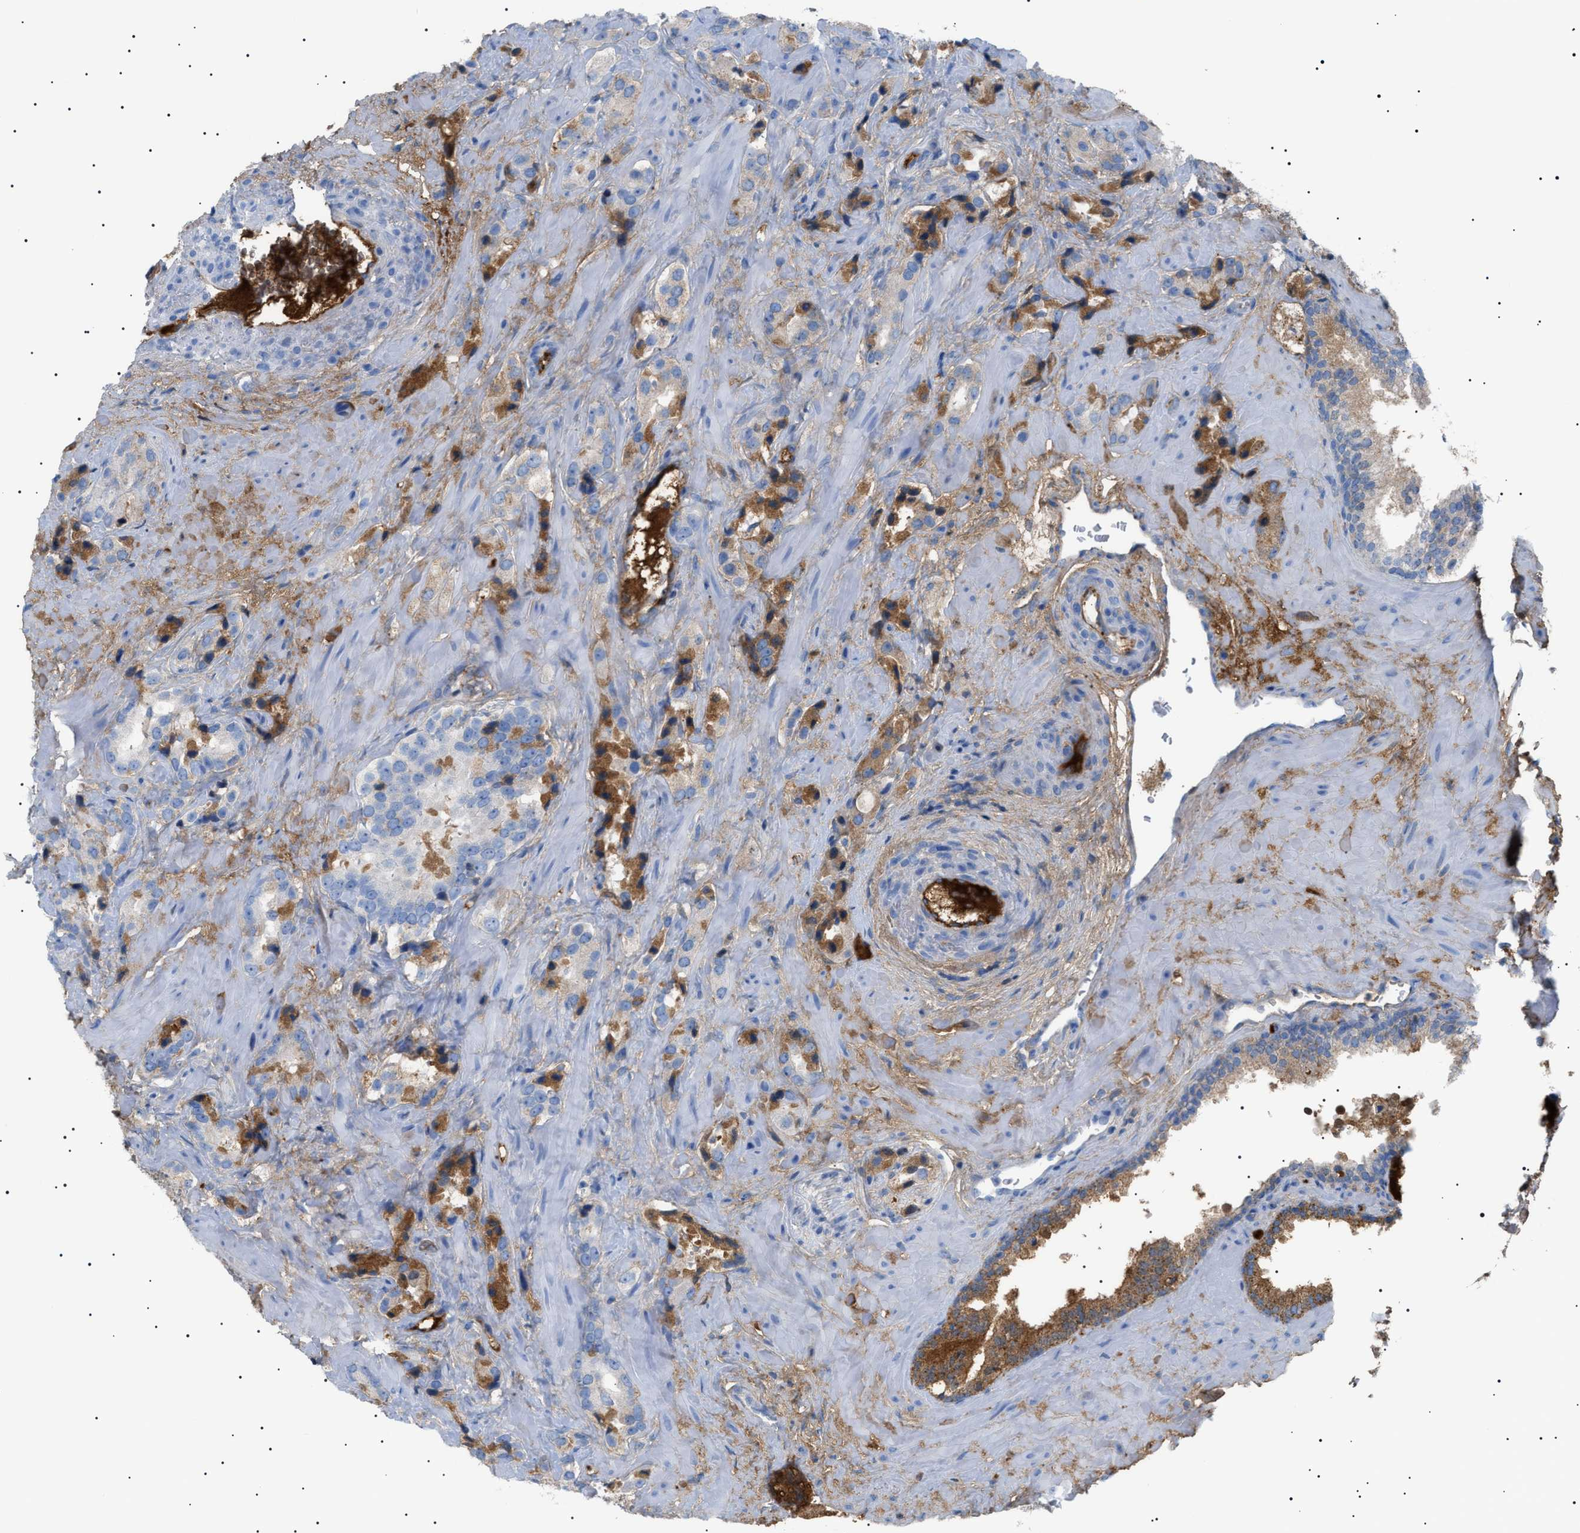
{"staining": {"intensity": "moderate", "quantity": "<25%", "location": "cytoplasmic/membranous"}, "tissue": "prostate cancer", "cell_type": "Tumor cells", "image_type": "cancer", "snomed": [{"axis": "morphology", "description": "Adenocarcinoma, High grade"}, {"axis": "topography", "description": "Prostate"}], "caption": "IHC (DAB (3,3'-diaminobenzidine)) staining of human prostate cancer (high-grade adenocarcinoma) shows moderate cytoplasmic/membranous protein staining in about <25% of tumor cells.", "gene": "LPA", "patient": {"sex": "male", "age": 64}}